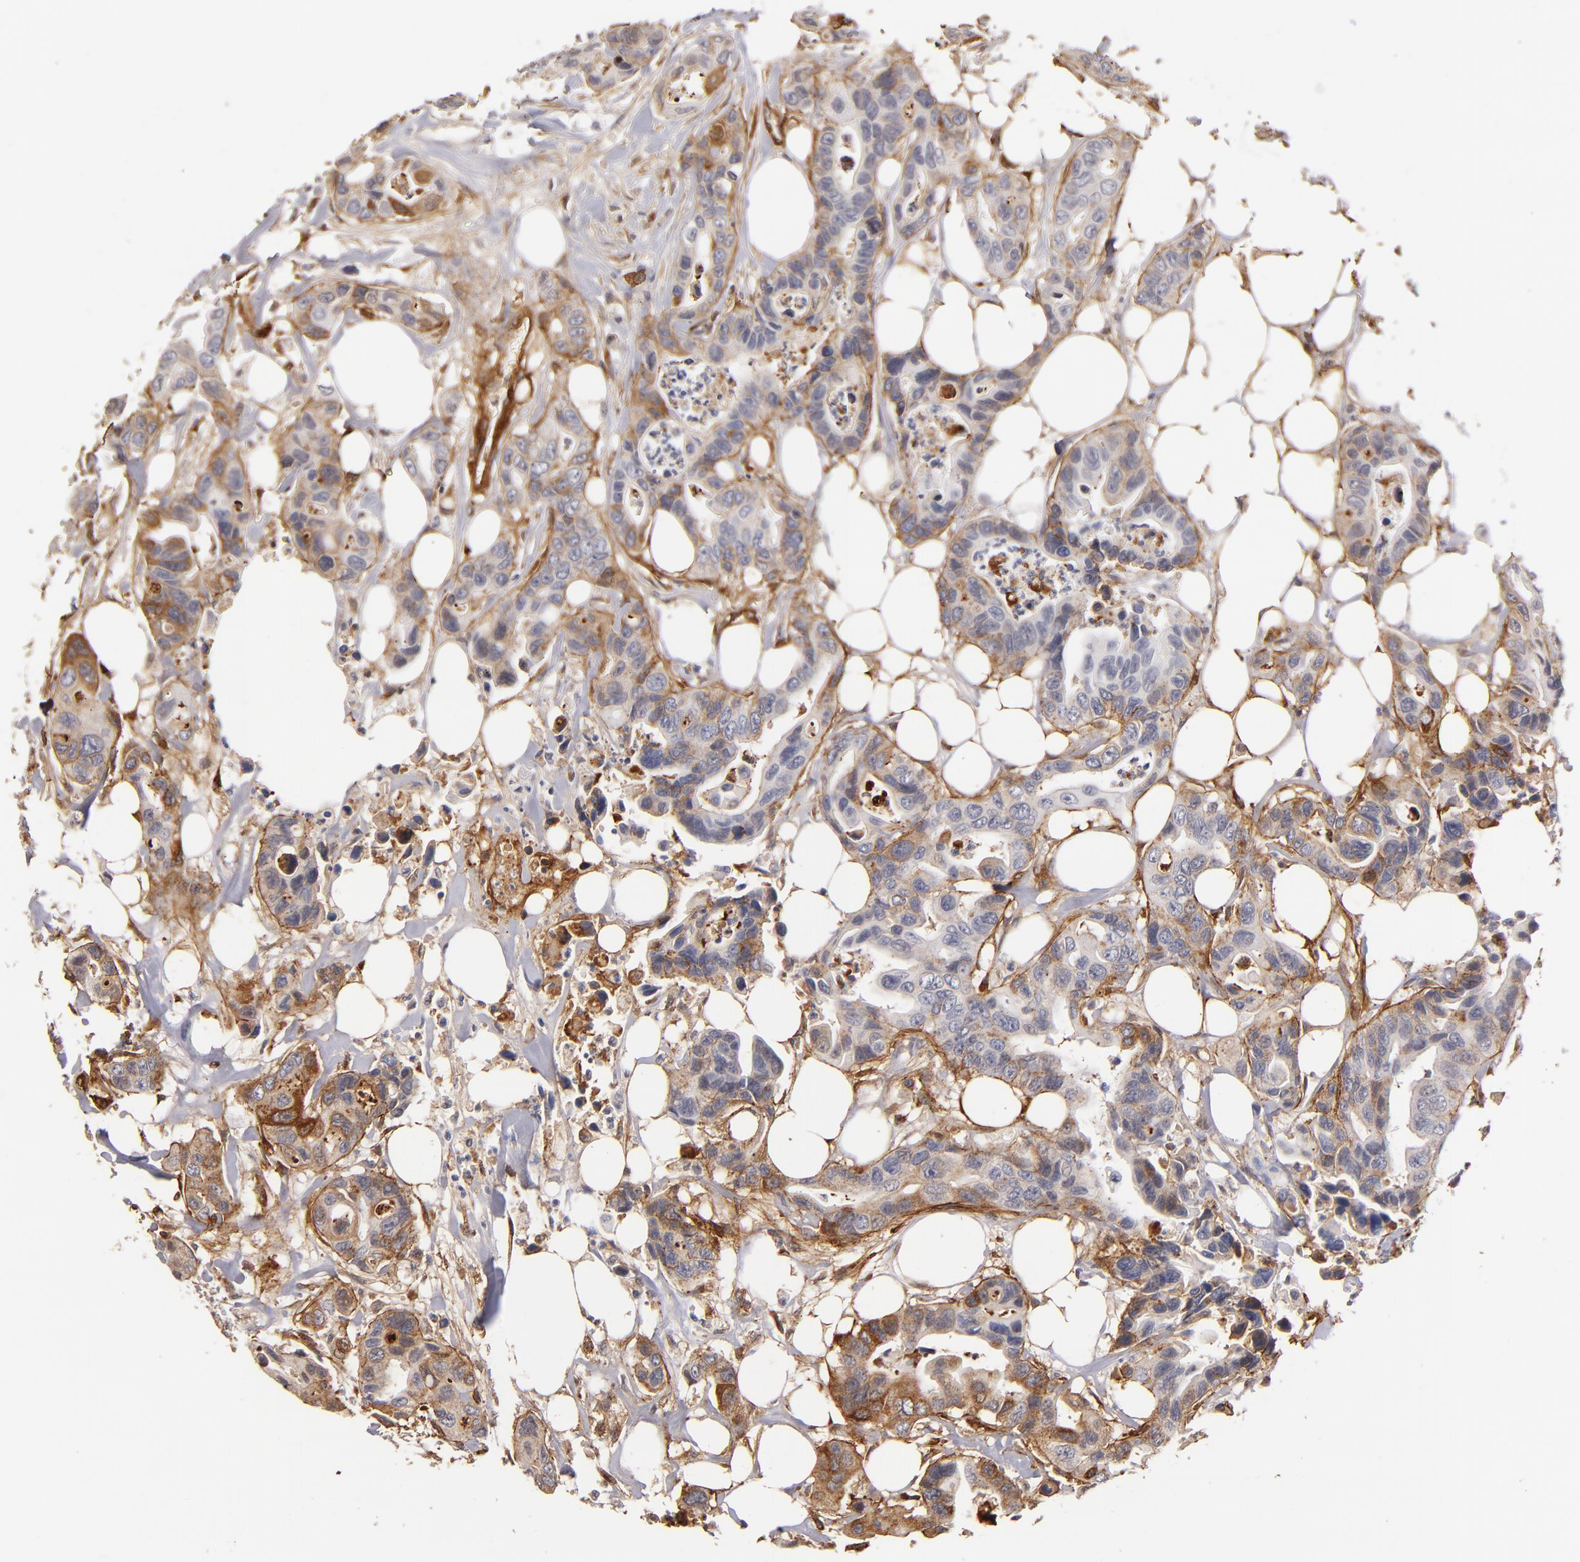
{"staining": {"intensity": "moderate", "quantity": "<25%", "location": "cytoplasmic/membranous"}, "tissue": "colorectal cancer", "cell_type": "Tumor cells", "image_type": "cancer", "snomed": [{"axis": "morphology", "description": "Adenocarcinoma, NOS"}, {"axis": "topography", "description": "Colon"}], "caption": "Brown immunohistochemical staining in human colorectal adenocarcinoma displays moderate cytoplasmic/membranous expression in about <25% of tumor cells. (DAB (3,3'-diaminobenzidine) IHC with brightfield microscopy, high magnification).", "gene": "LAMC1", "patient": {"sex": "female", "age": 70}}